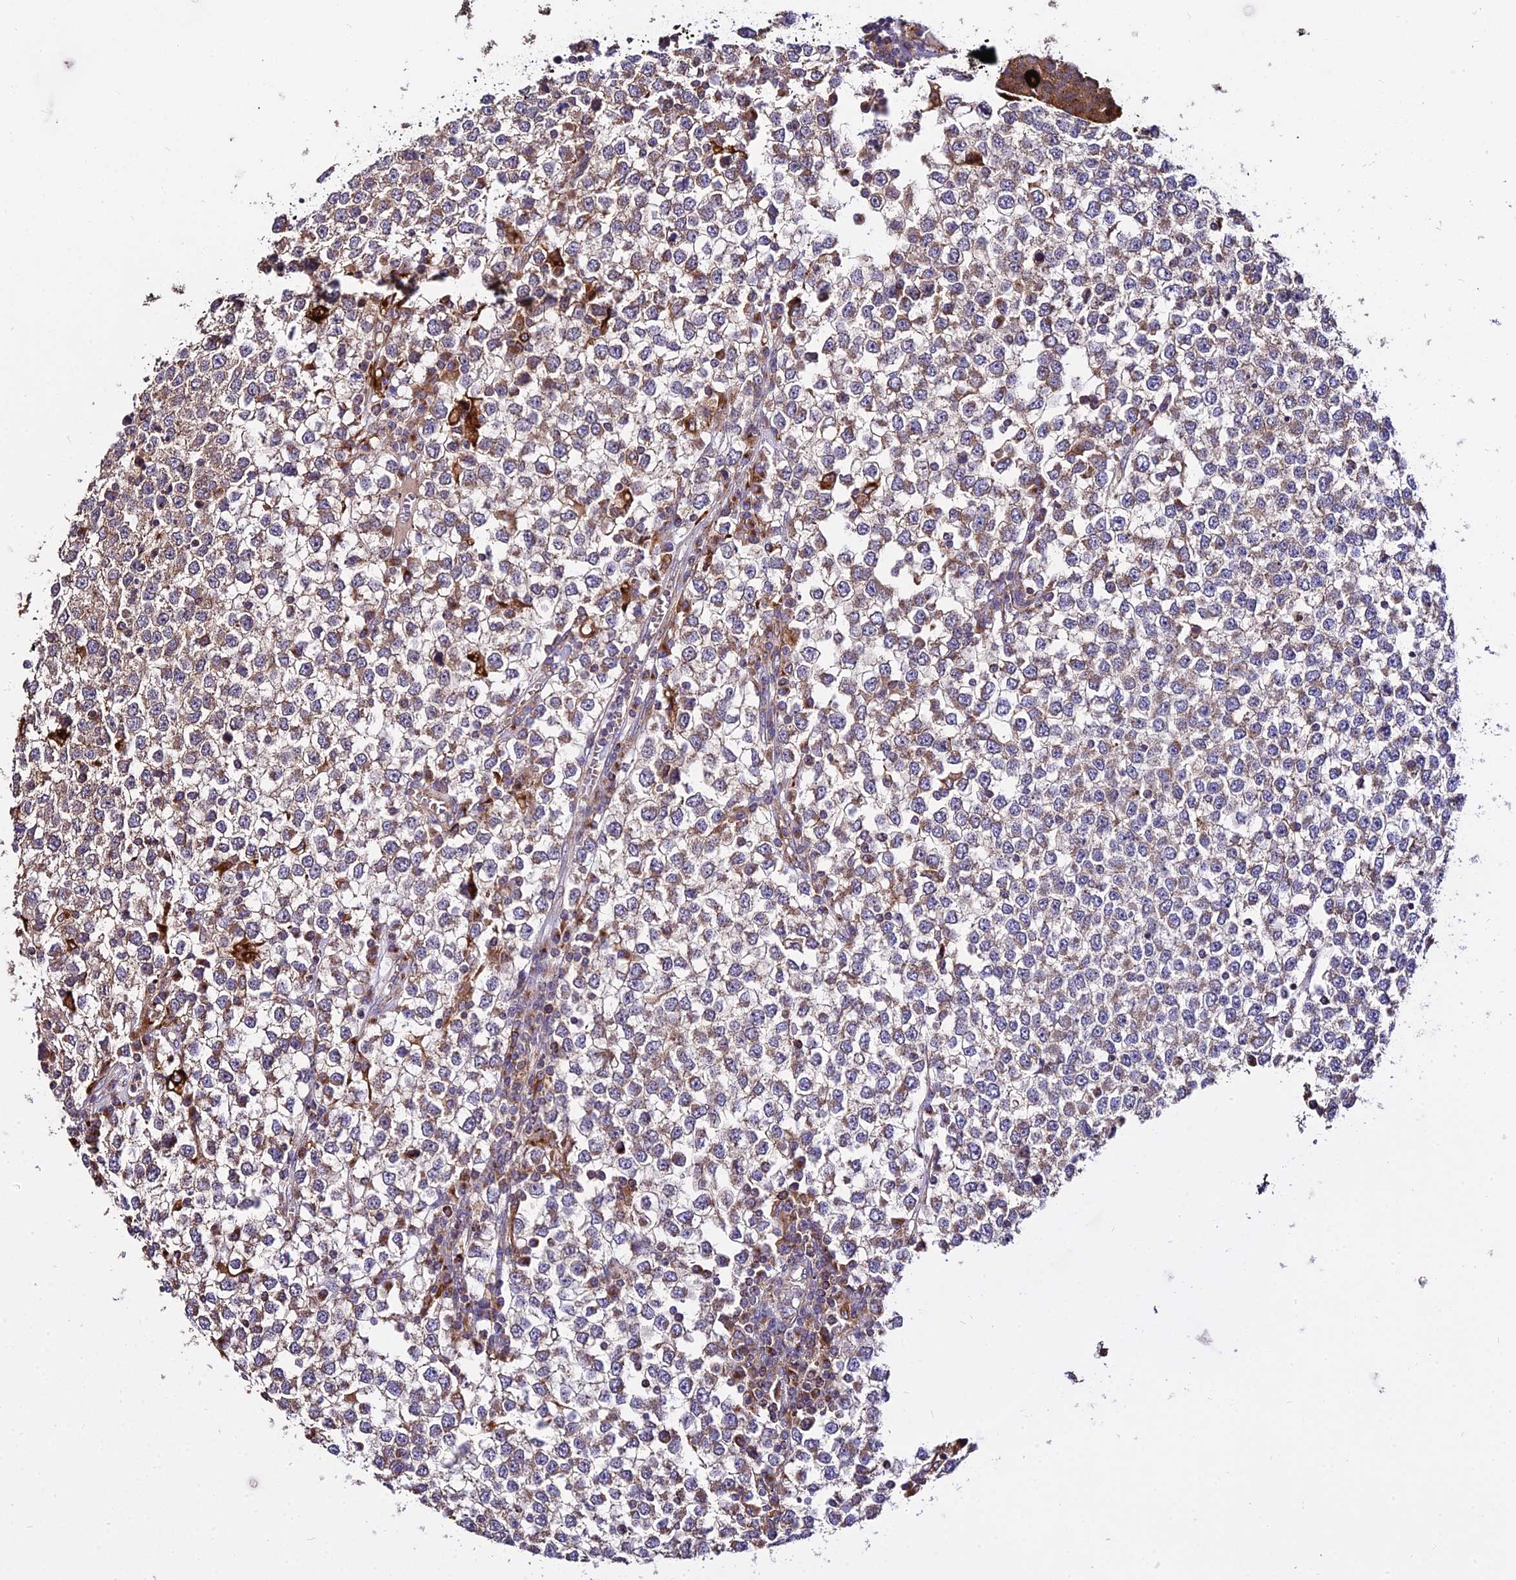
{"staining": {"intensity": "moderate", "quantity": "<25%", "location": "cytoplasmic/membranous"}, "tissue": "testis cancer", "cell_type": "Tumor cells", "image_type": "cancer", "snomed": [{"axis": "morphology", "description": "Seminoma, NOS"}, {"axis": "topography", "description": "Testis"}], "caption": "Moderate cytoplasmic/membranous staining for a protein is identified in about <25% of tumor cells of testis seminoma using IHC.", "gene": "PEX19", "patient": {"sex": "male", "age": 65}}